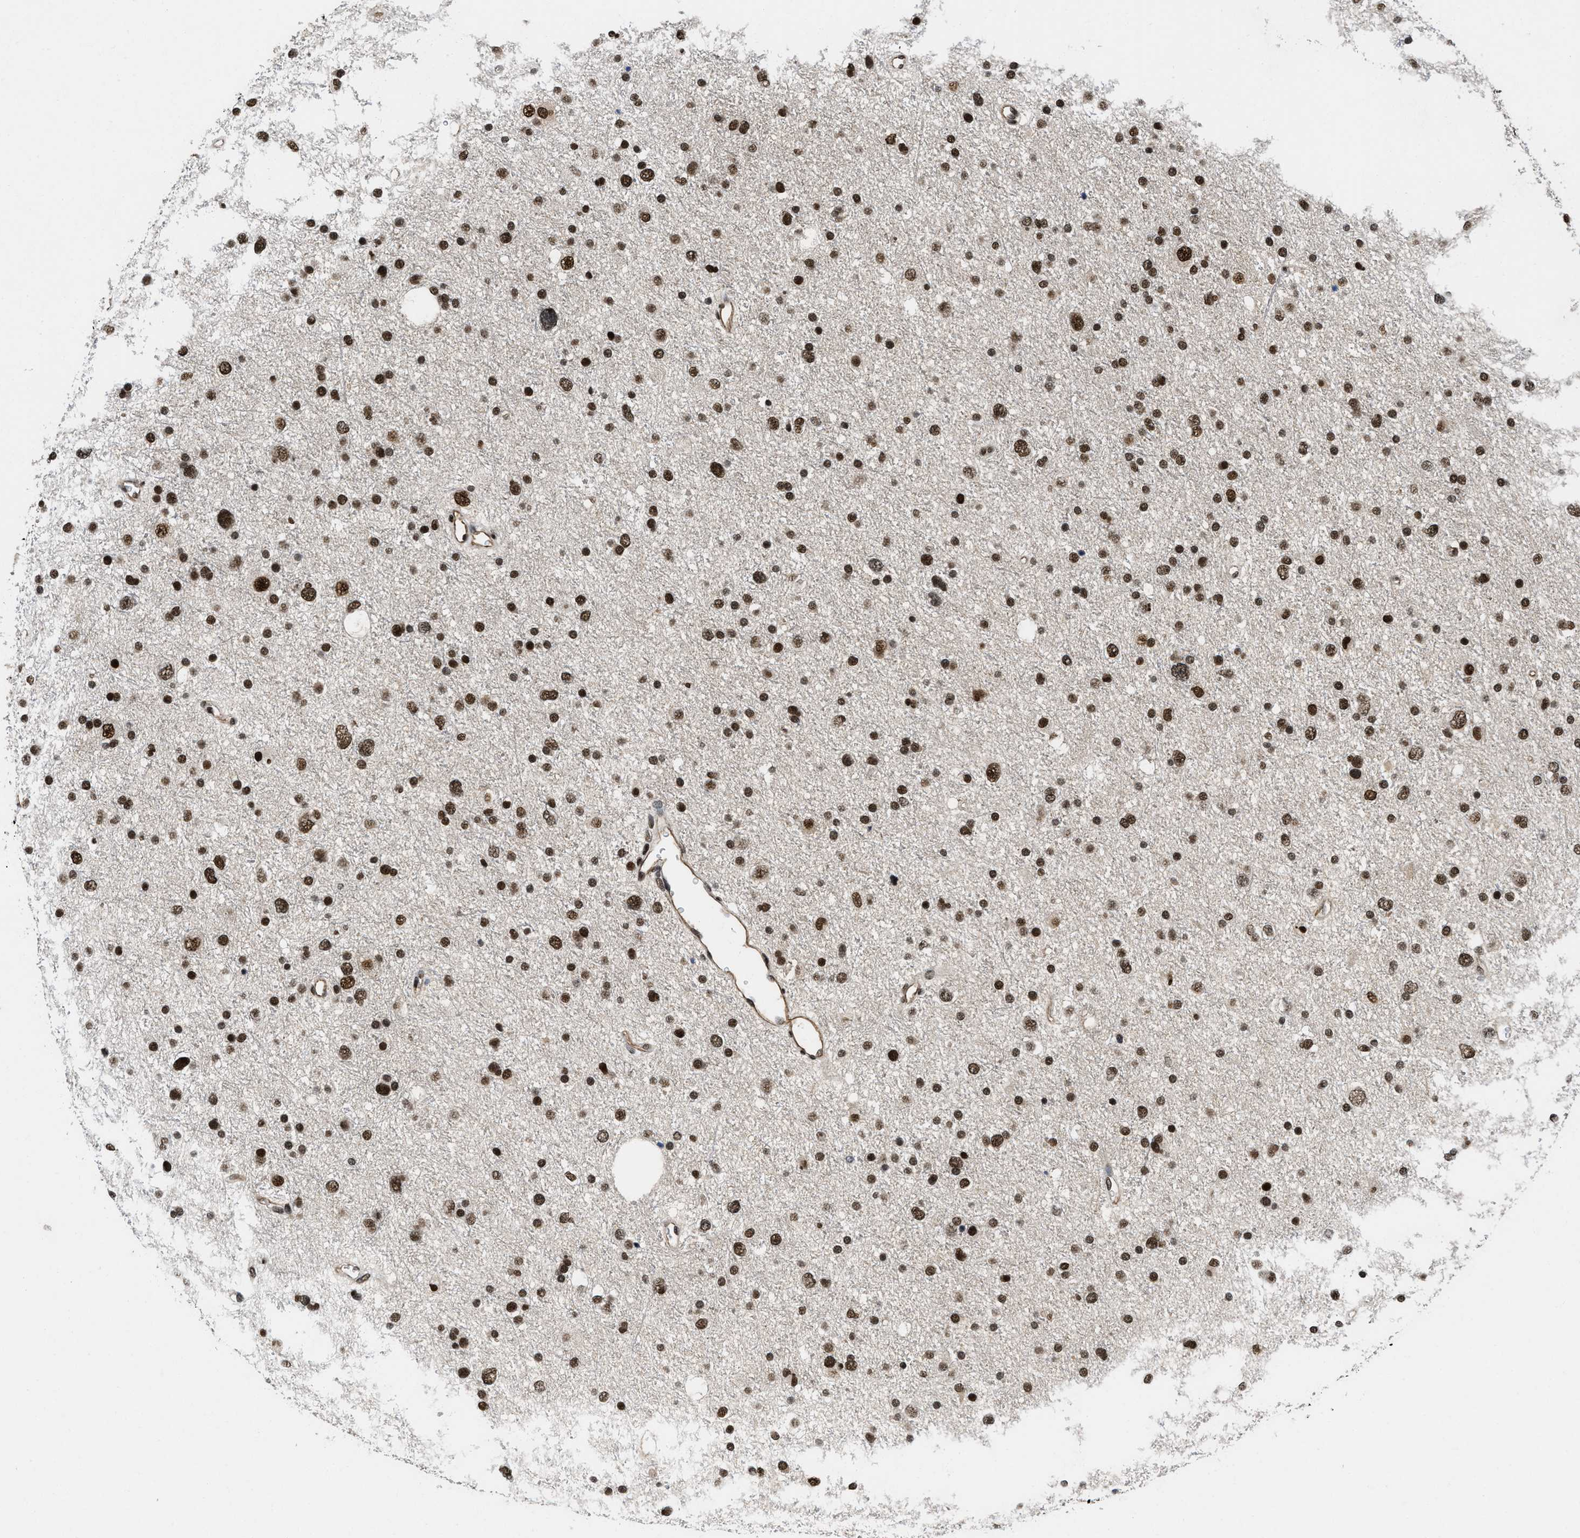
{"staining": {"intensity": "strong", "quantity": ">75%", "location": "nuclear"}, "tissue": "glioma", "cell_type": "Tumor cells", "image_type": "cancer", "snomed": [{"axis": "morphology", "description": "Glioma, malignant, Low grade"}, {"axis": "topography", "description": "Brain"}], "caption": "Human malignant glioma (low-grade) stained with a brown dye shows strong nuclear positive expression in approximately >75% of tumor cells.", "gene": "SAFB", "patient": {"sex": "female", "age": 37}}